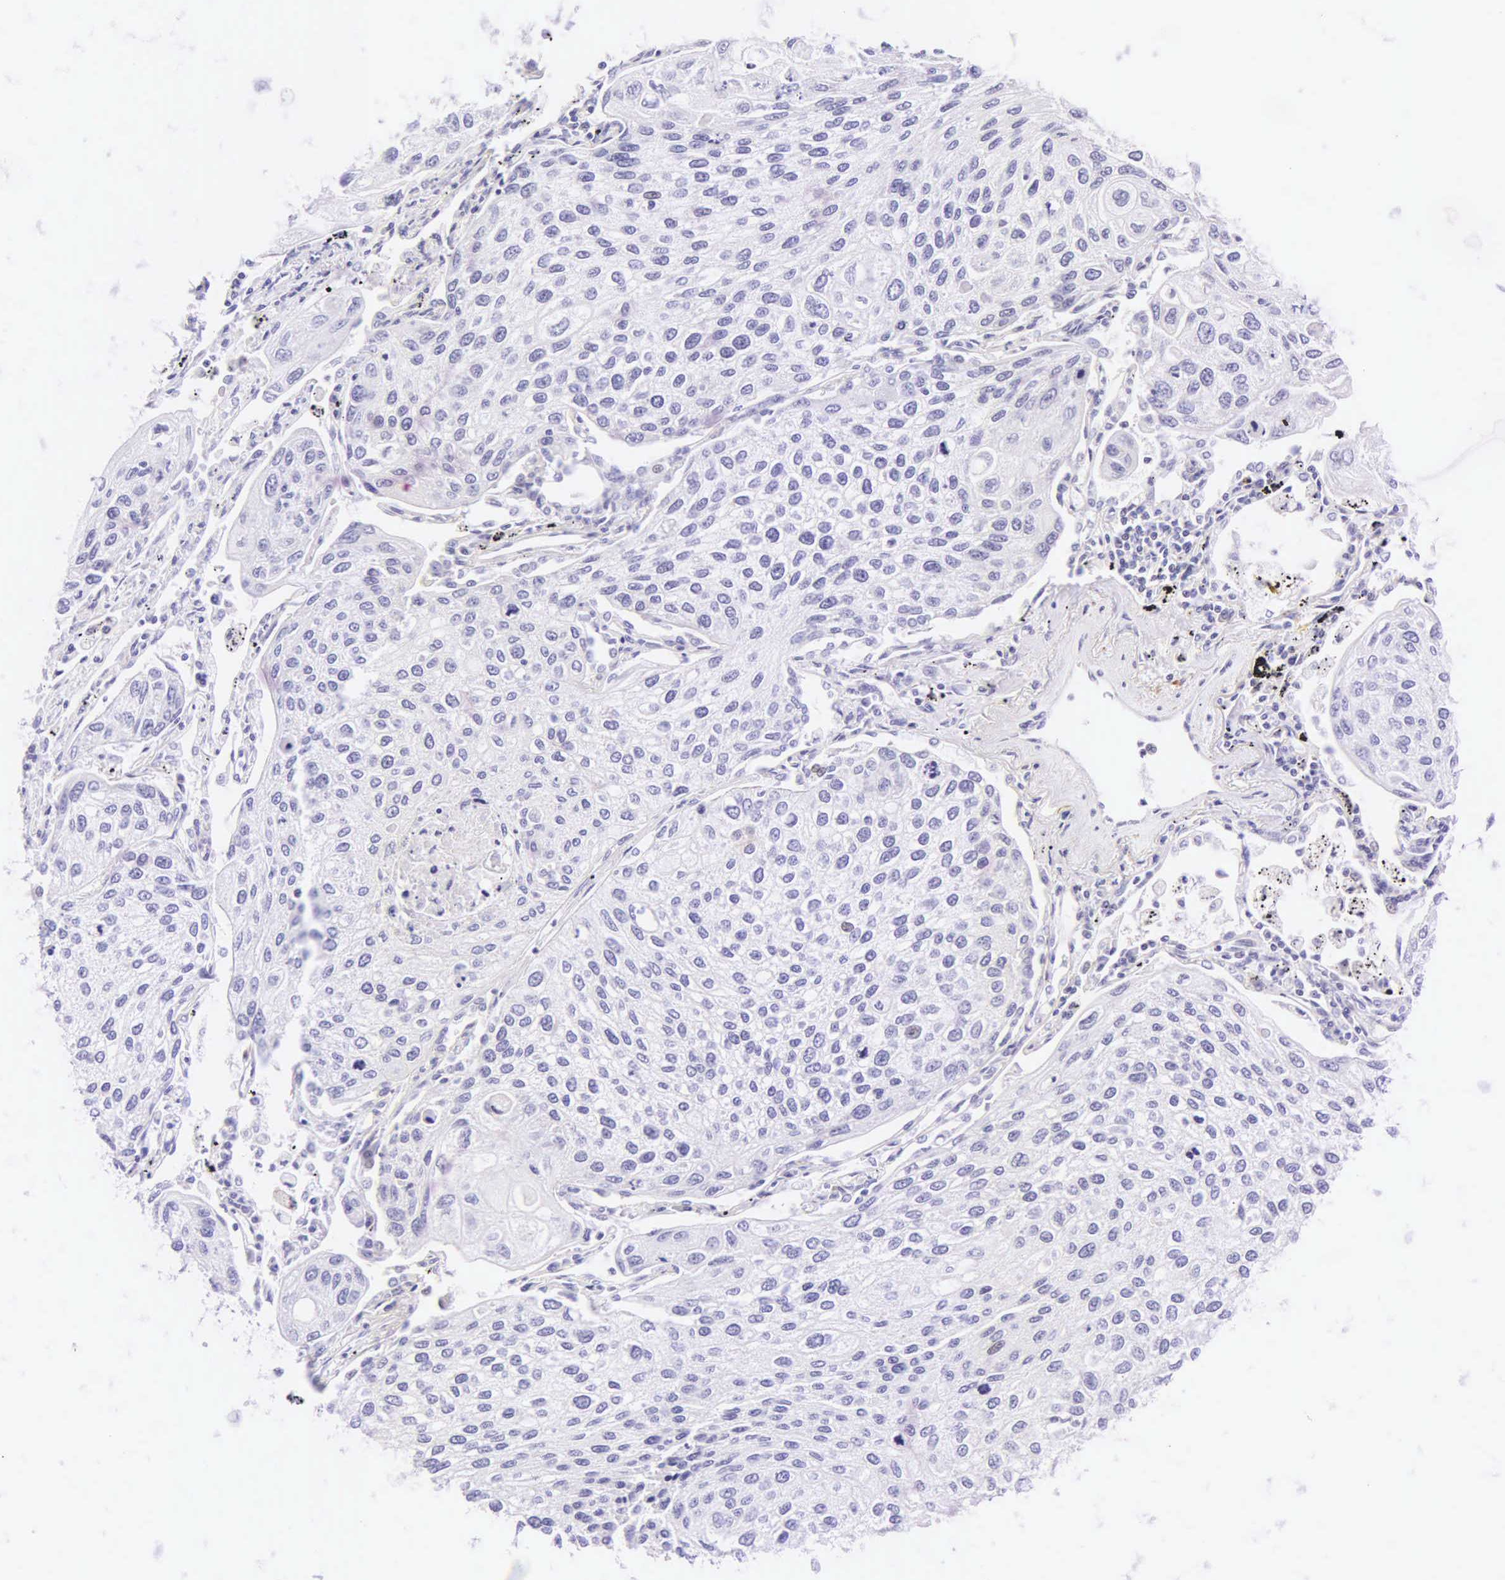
{"staining": {"intensity": "negative", "quantity": "none", "location": "none"}, "tissue": "lung cancer", "cell_type": "Tumor cells", "image_type": "cancer", "snomed": [{"axis": "morphology", "description": "Squamous cell carcinoma, NOS"}, {"axis": "topography", "description": "Lung"}], "caption": "Squamous cell carcinoma (lung) was stained to show a protein in brown. There is no significant staining in tumor cells. (Brightfield microscopy of DAB (3,3'-diaminobenzidine) immunohistochemistry (IHC) at high magnification).", "gene": "CALD1", "patient": {"sex": "male", "age": 75}}